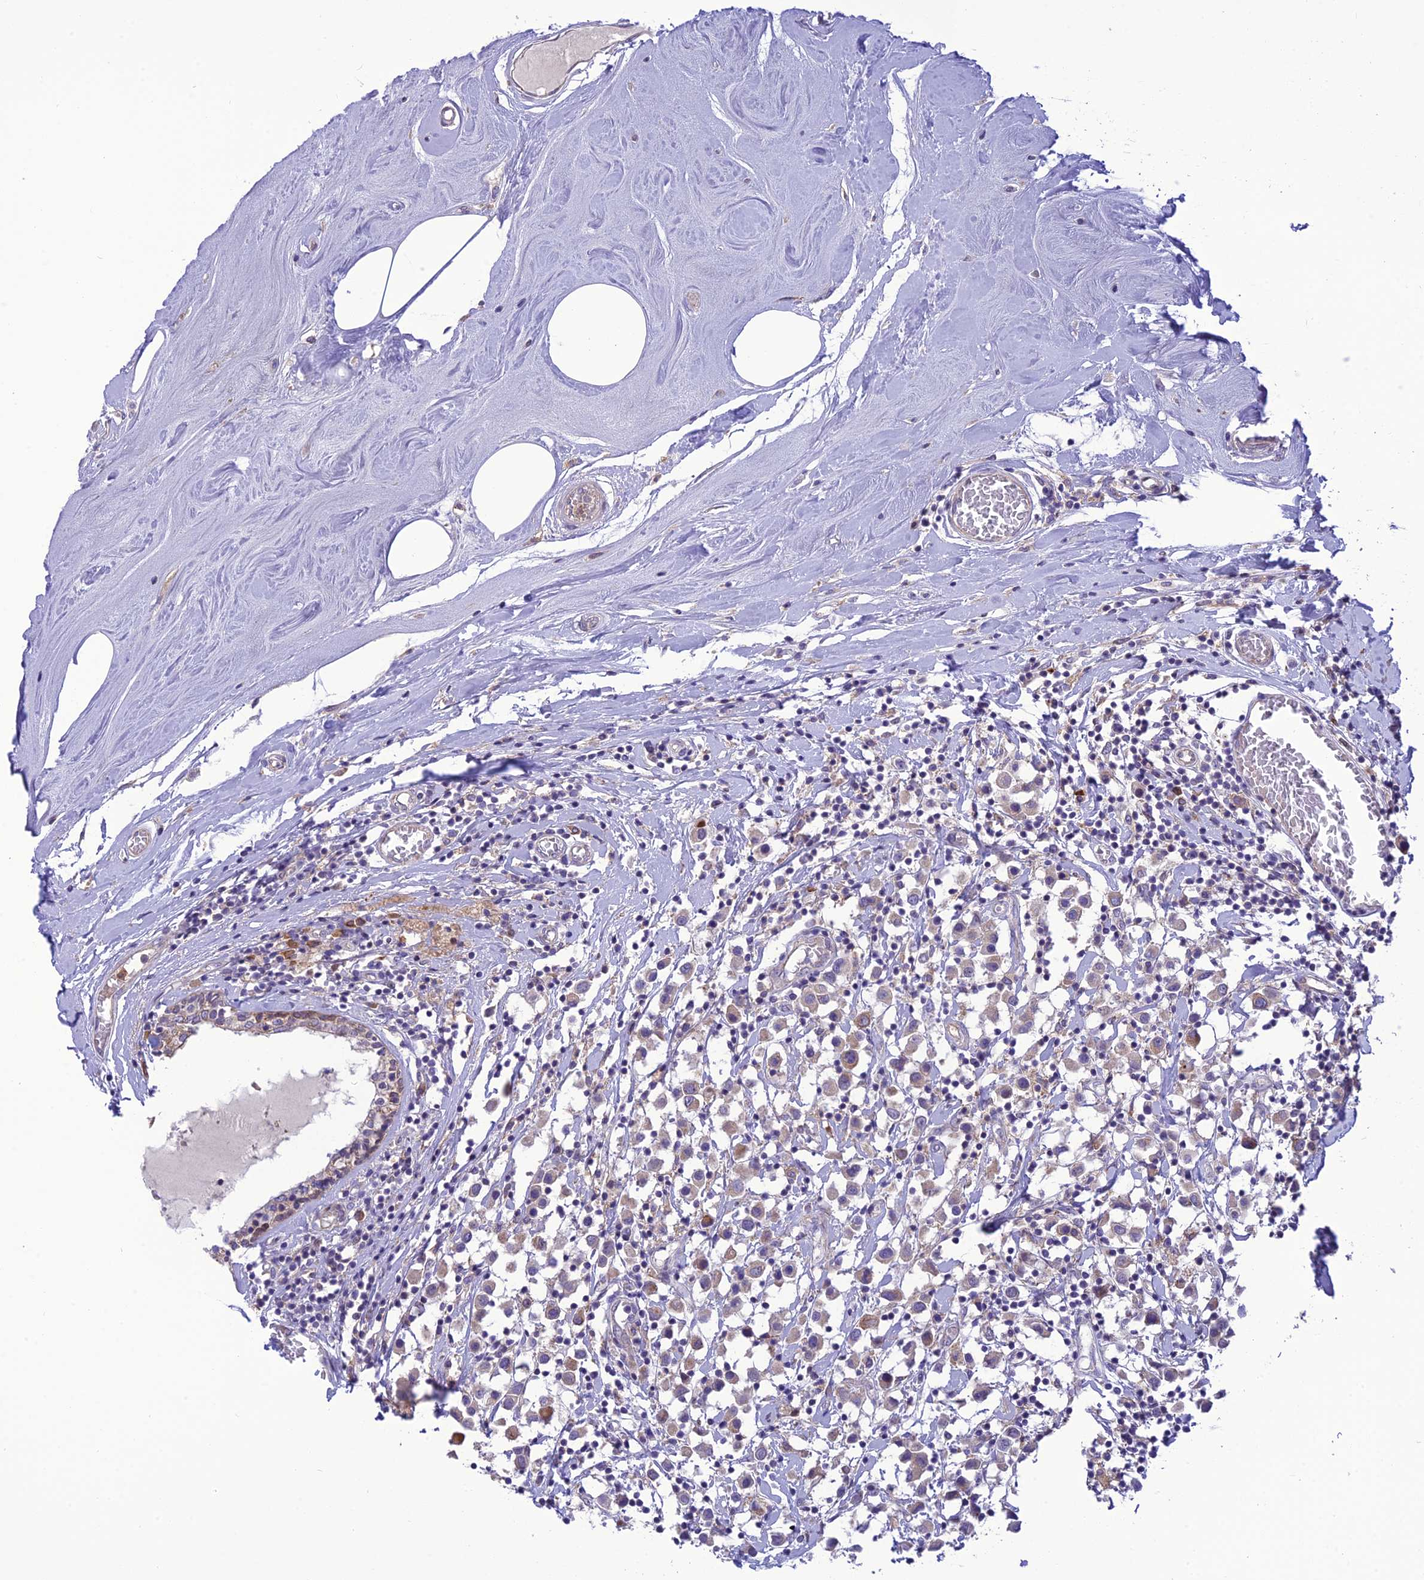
{"staining": {"intensity": "weak", "quantity": "25%-75%", "location": "cytoplasmic/membranous"}, "tissue": "breast cancer", "cell_type": "Tumor cells", "image_type": "cancer", "snomed": [{"axis": "morphology", "description": "Duct carcinoma"}, {"axis": "topography", "description": "Breast"}], "caption": "Brown immunohistochemical staining in human breast intraductal carcinoma demonstrates weak cytoplasmic/membranous staining in about 25%-75% of tumor cells. (DAB = brown stain, brightfield microscopy at high magnification).", "gene": "JMY", "patient": {"sex": "female", "age": 61}}